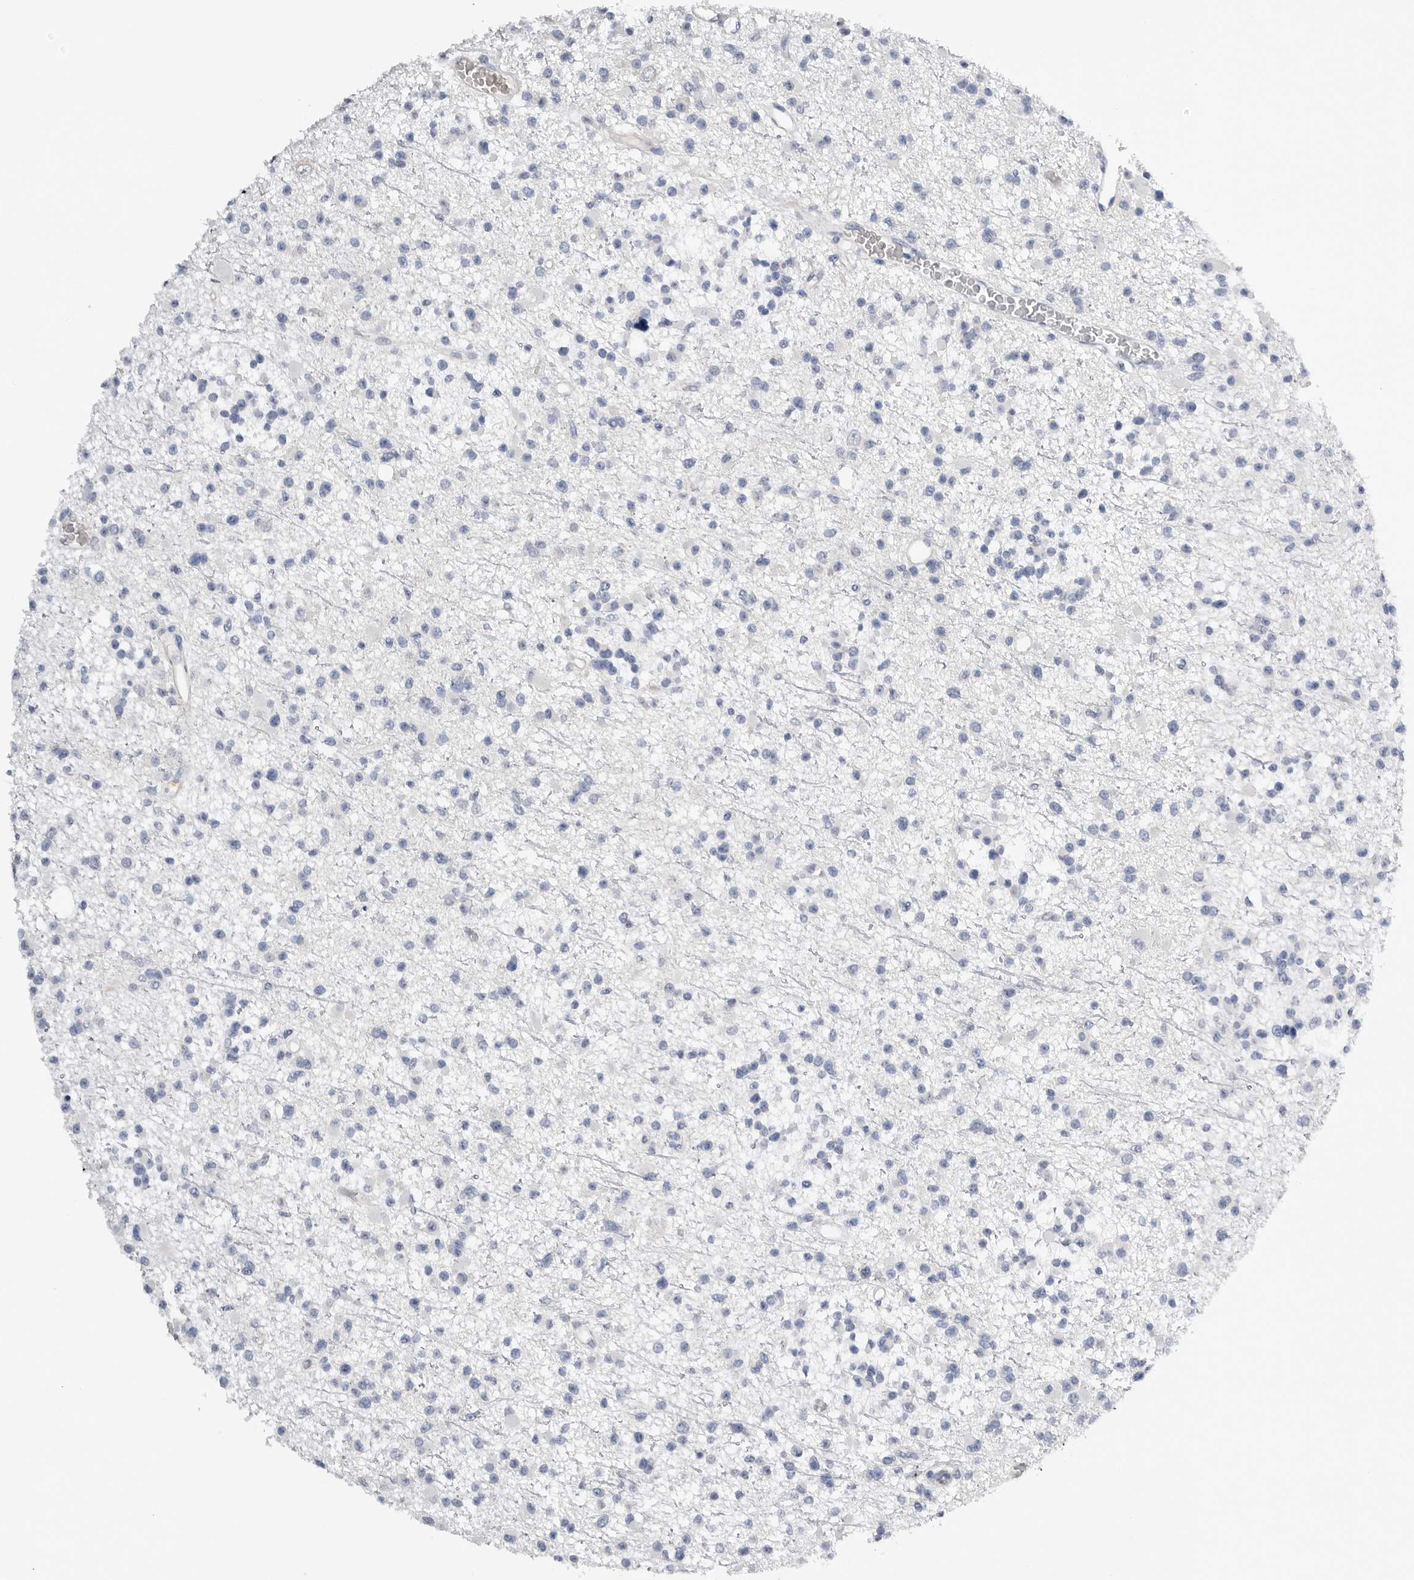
{"staining": {"intensity": "negative", "quantity": "none", "location": "none"}, "tissue": "glioma", "cell_type": "Tumor cells", "image_type": "cancer", "snomed": [{"axis": "morphology", "description": "Glioma, malignant, Low grade"}, {"axis": "topography", "description": "Brain"}], "caption": "Malignant glioma (low-grade) stained for a protein using IHC shows no expression tumor cells.", "gene": "FABP6", "patient": {"sex": "female", "age": 22}}